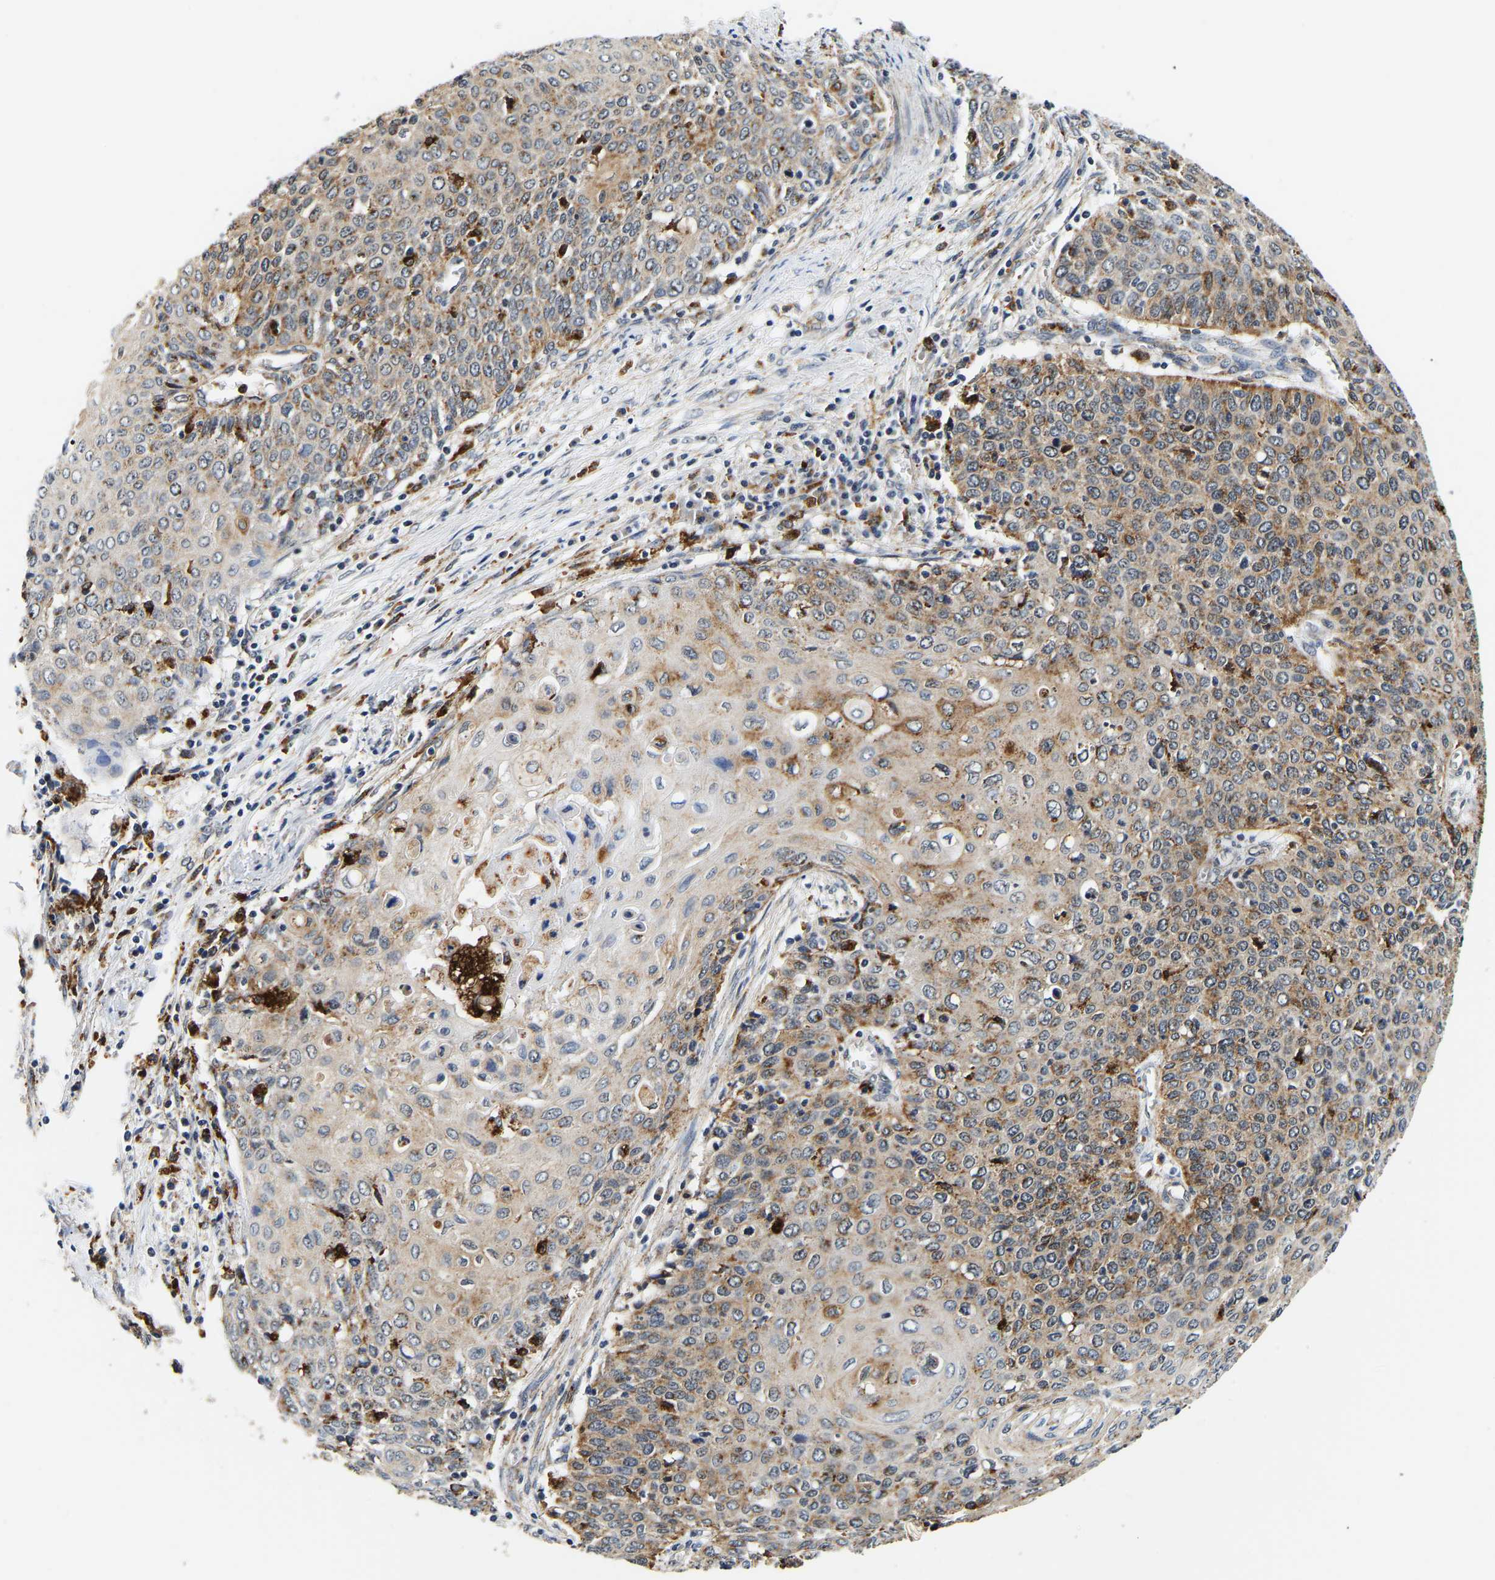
{"staining": {"intensity": "moderate", "quantity": ">75%", "location": "cytoplasmic/membranous"}, "tissue": "cervical cancer", "cell_type": "Tumor cells", "image_type": "cancer", "snomed": [{"axis": "morphology", "description": "Squamous cell carcinoma, NOS"}, {"axis": "topography", "description": "Cervix"}], "caption": "This is an image of immunohistochemistry staining of cervical cancer (squamous cell carcinoma), which shows moderate expression in the cytoplasmic/membranous of tumor cells.", "gene": "SMU1", "patient": {"sex": "female", "age": 39}}